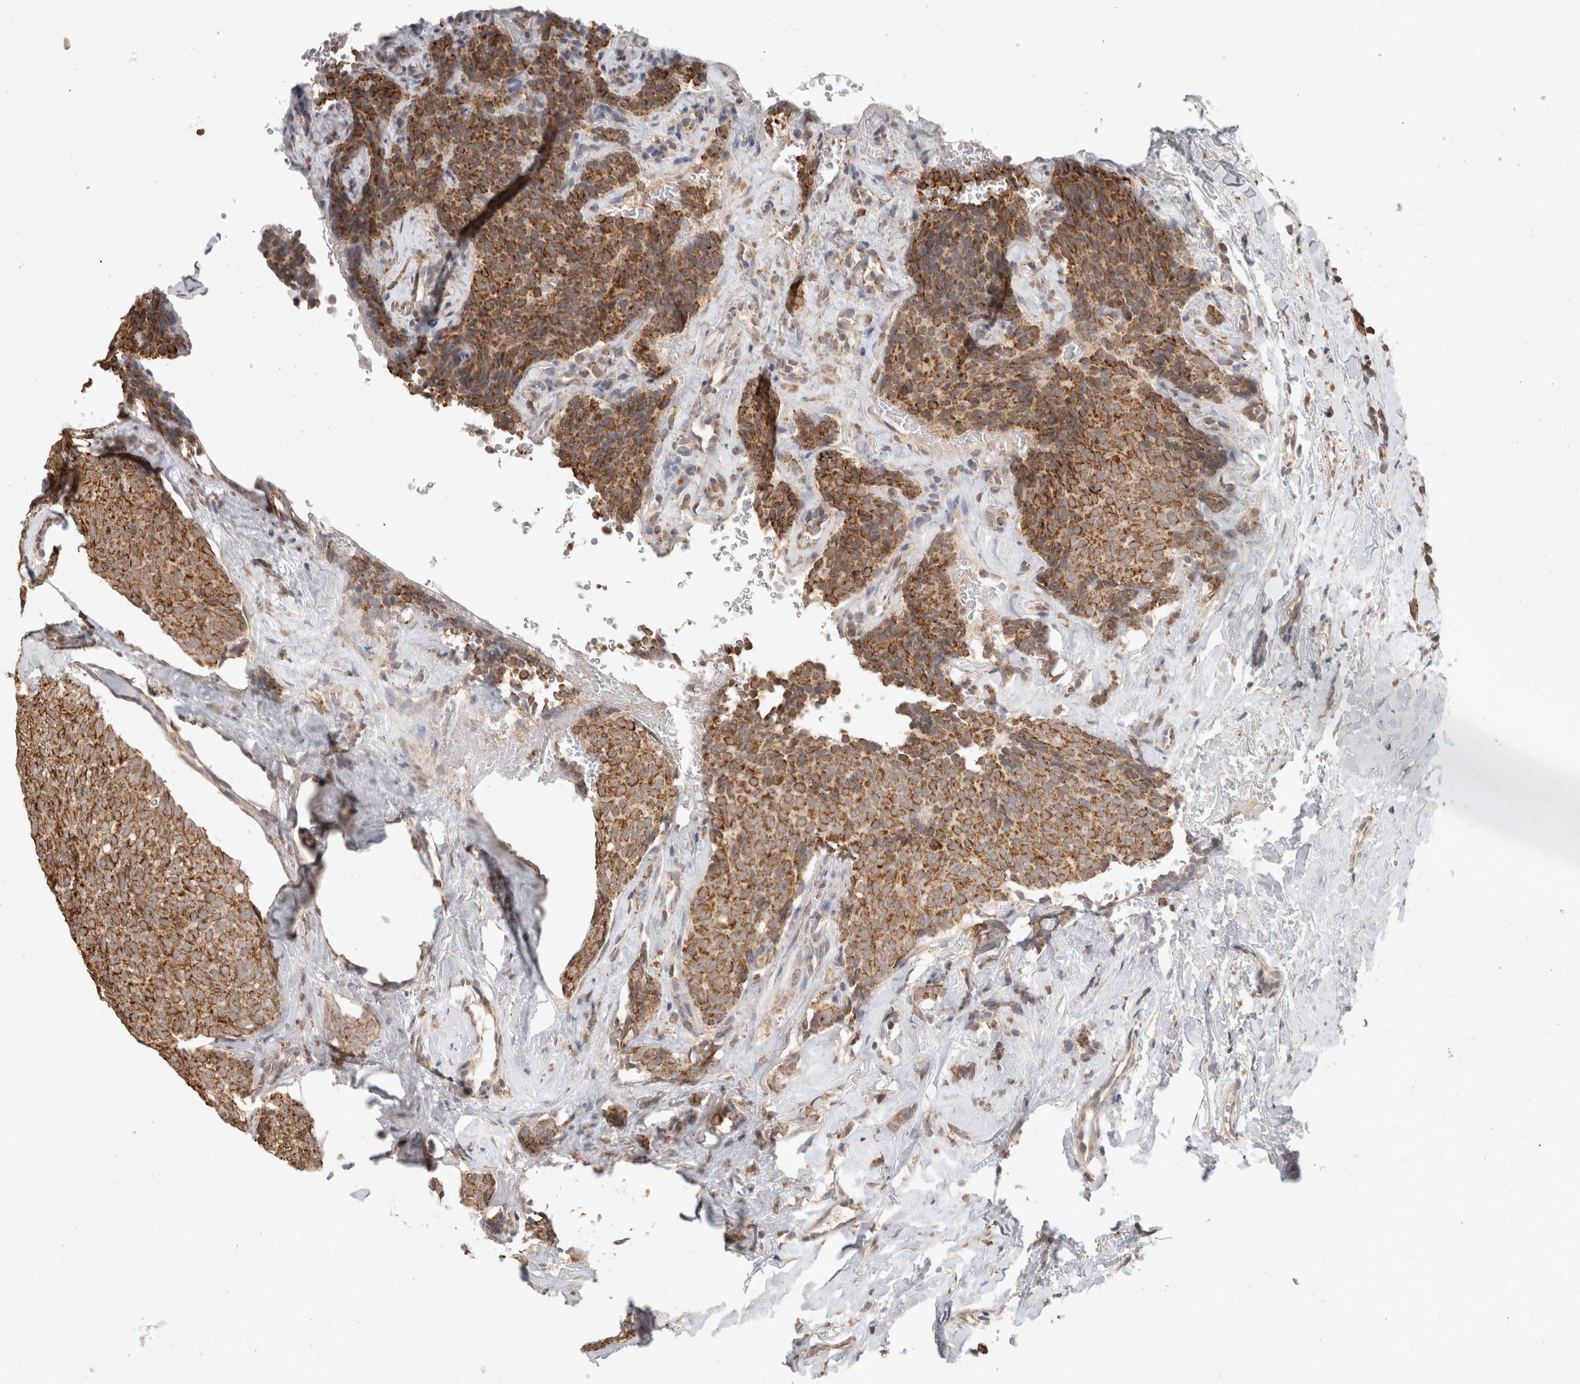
{"staining": {"intensity": "moderate", "quantity": ">75%", "location": "cytoplasmic/membranous"}, "tissue": "breast cancer", "cell_type": "Tumor cells", "image_type": "cancer", "snomed": [{"axis": "morphology", "description": "Lobular carcinoma"}, {"axis": "topography", "description": "Skin"}, {"axis": "topography", "description": "Breast"}], "caption": "Protein staining by IHC displays moderate cytoplasmic/membranous staining in about >75% of tumor cells in lobular carcinoma (breast).", "gene": "BNIP3L", "patient": {"sex": "female", "age": 46}}